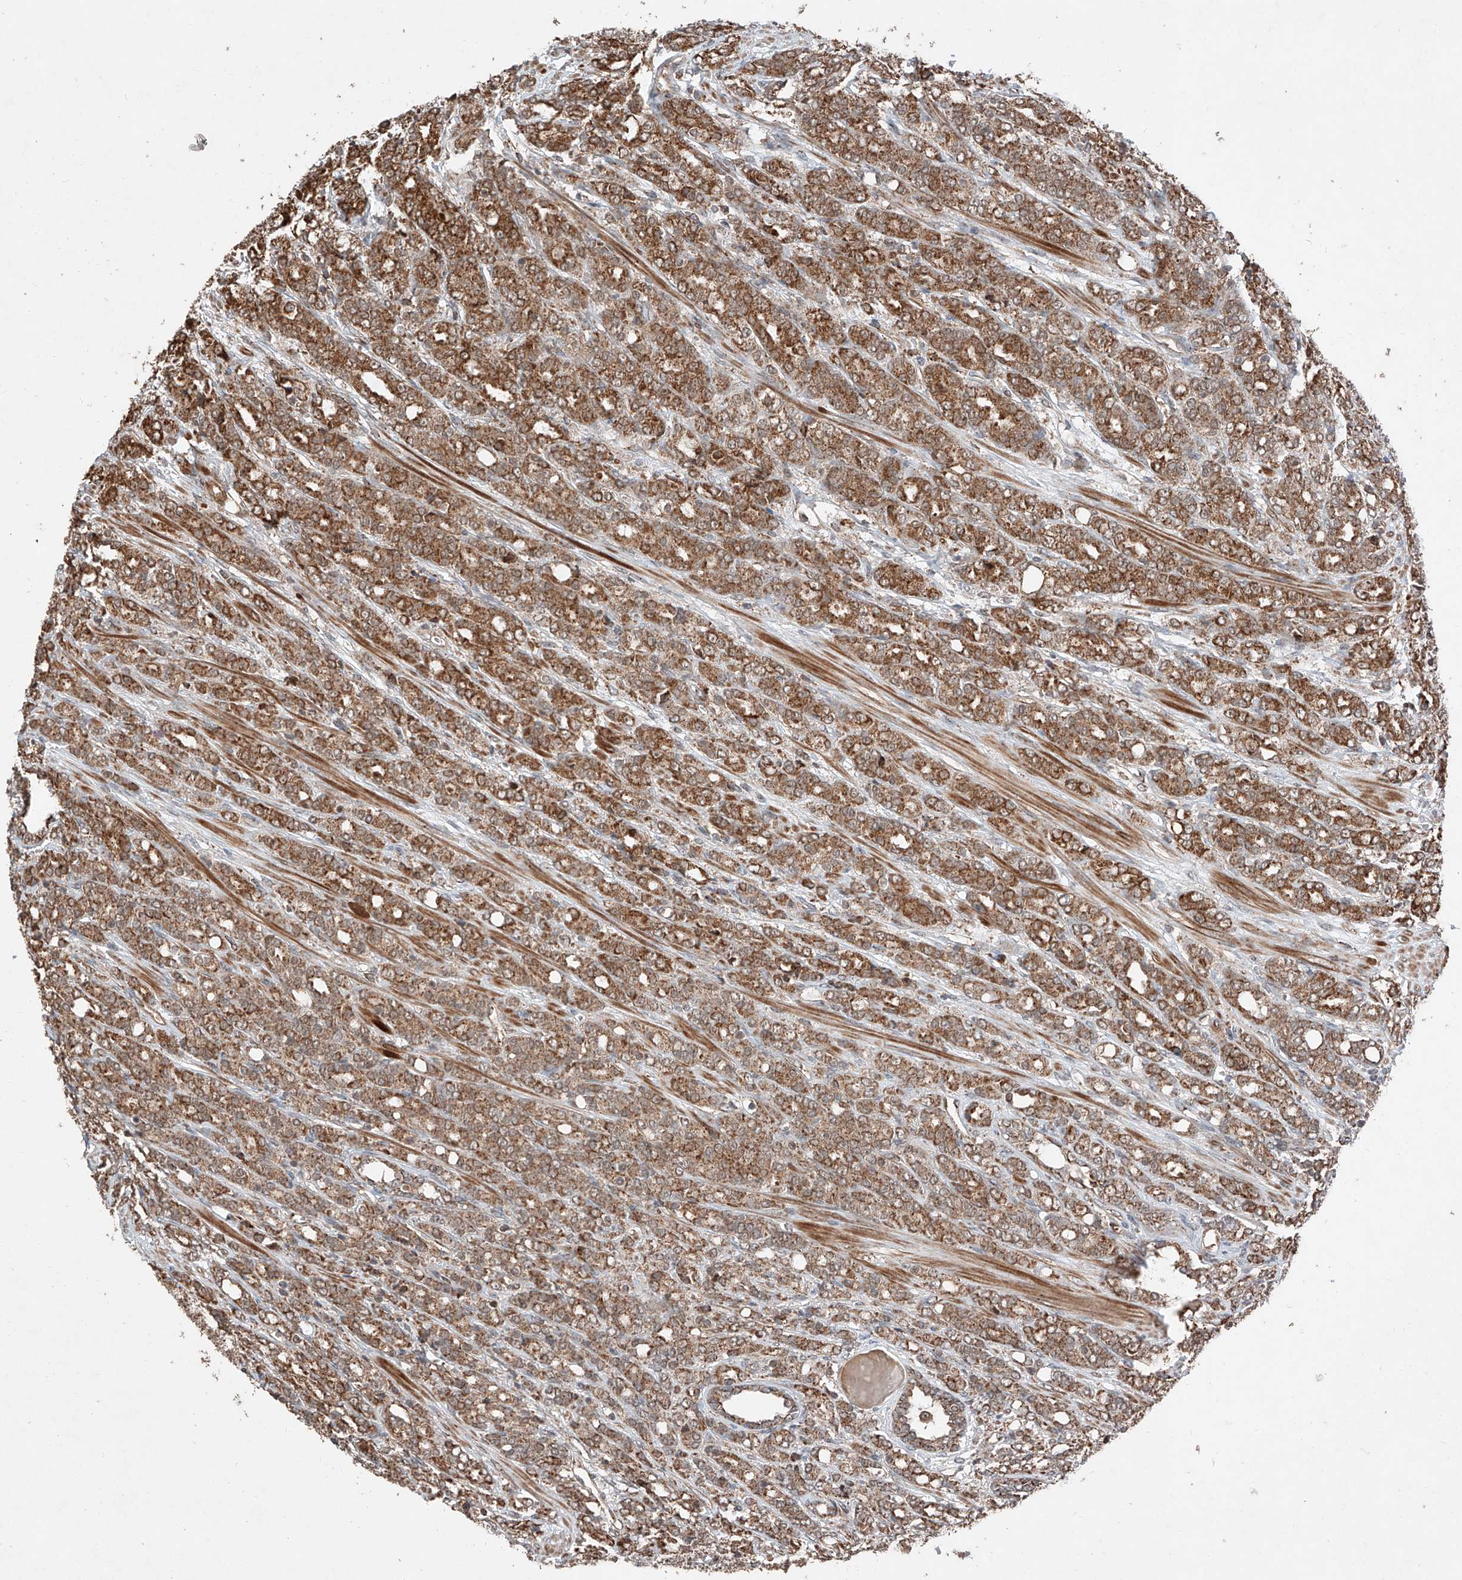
{"staining": {"intensity": "moderate", "quantity": ">75%", "location": "cytoplasmic/membranous"}, "tissue": "prostate cancer", "cell_type": "Tumor cells", "image_type": "cancer", "snomed": [{"axis": "morphology", "description": "Adenocarcinoma, High grade"}, {"axis": "topography", "description": "Prostate"}], "caption": "Tumor cells demonstrate moderate cytoplasmic/membranous expression in approximately >75% of cells in prostate cancer. The protein is stained brown, and the nuclei are stained in blue (DAB (3,3'-diaminobenzidine) IHC with brightfield microscopy, high magnification).", "gene": "ZSCAN29", "patient": {"sex": "male", "age": 62}}